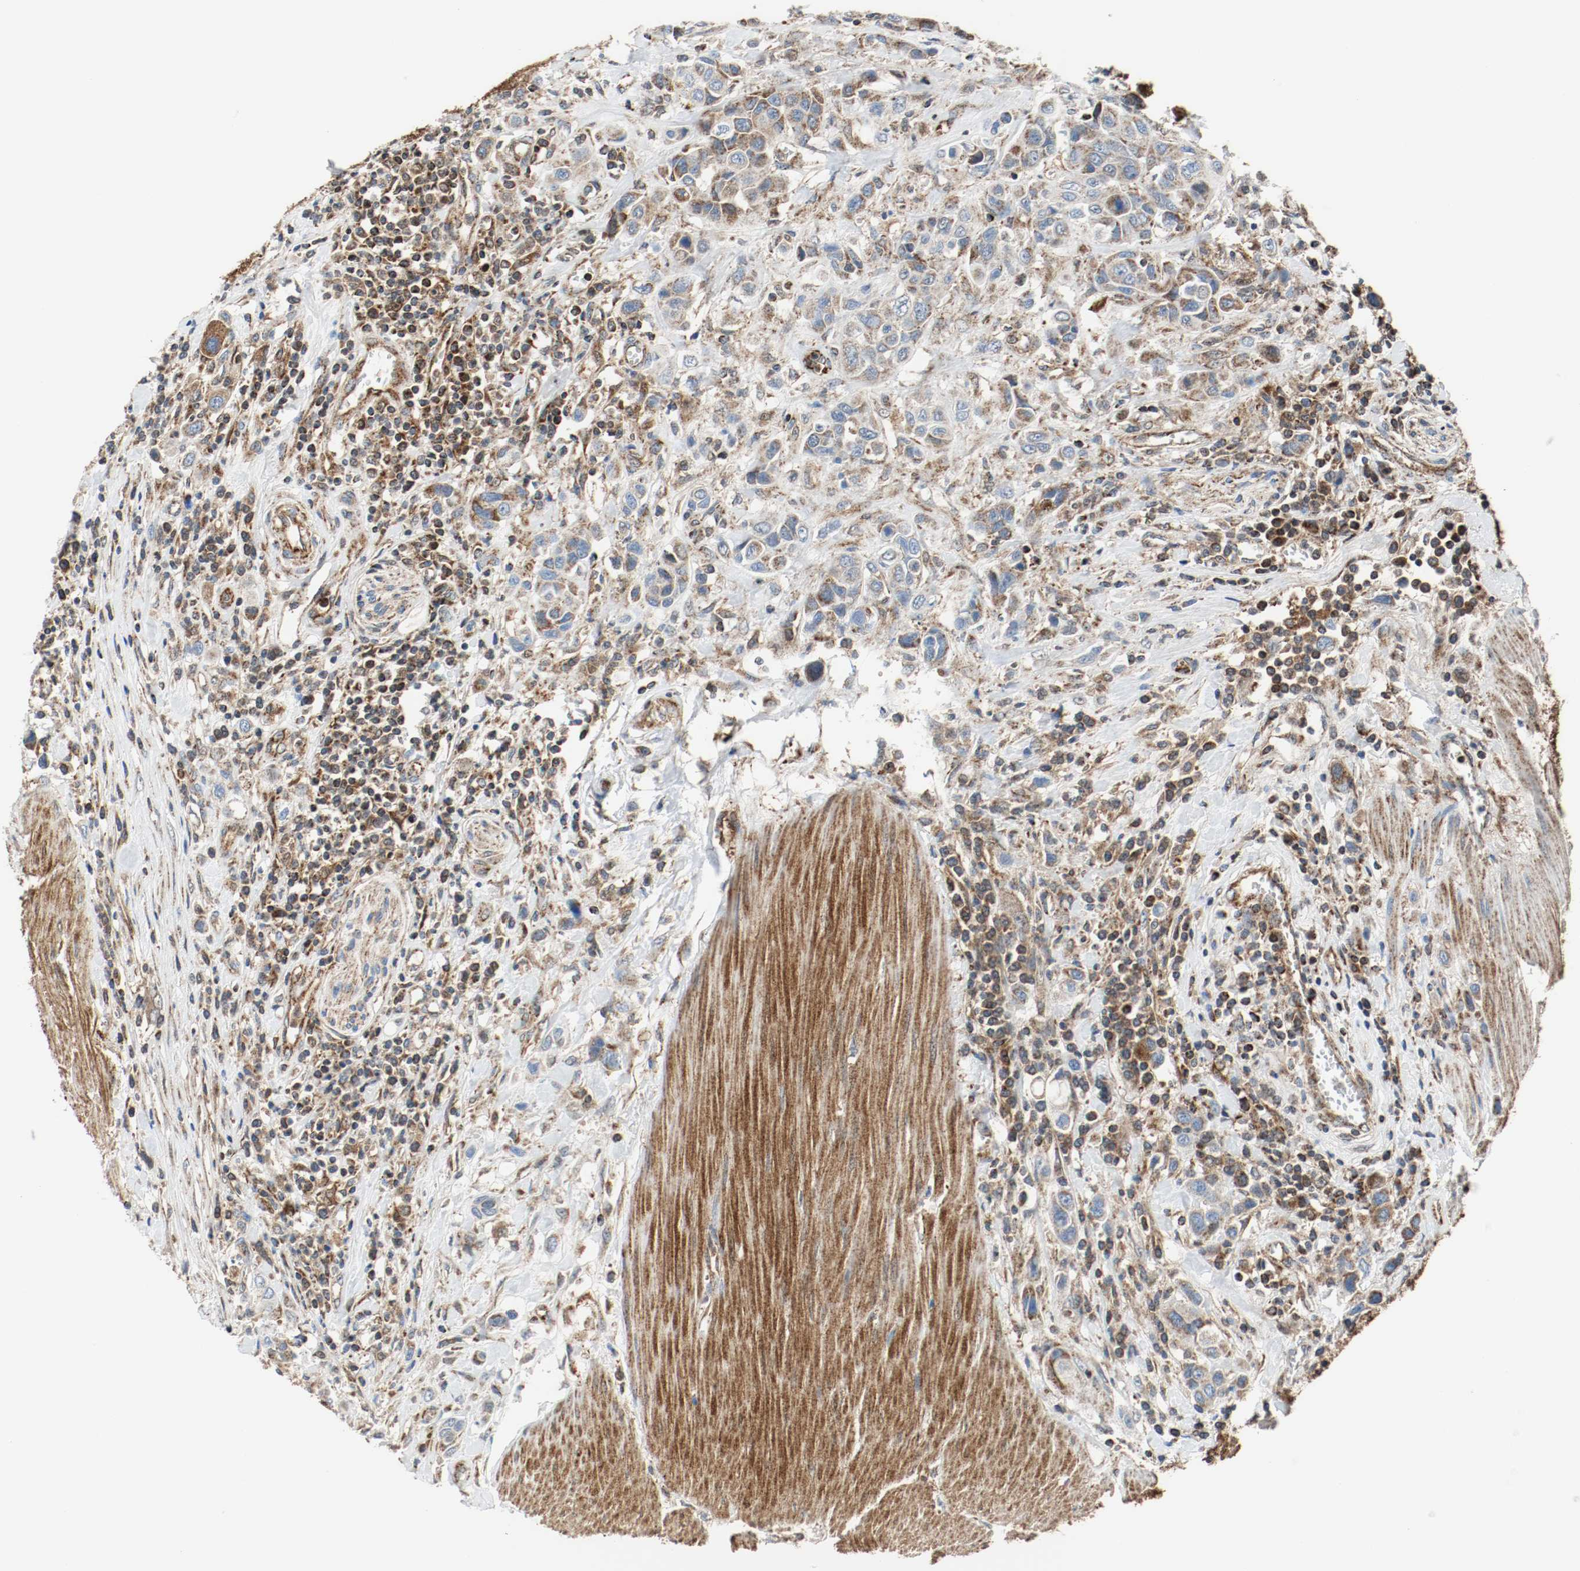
{"staining": {"intensity": "moderate", "quantity": ">75%", "location": "cytoplasmic/membranous"}, "tissue": "urothelial cancer", "cell_type": "Tumor cells", "image_type": "cancer", "snomed": [{"axis": "morphology", "description": "Urothelial carcinoma, High grade"}, {"axis": "topography", "description": "Urinary bladder"}], "caption": "Protein expression analysis of urothelial cancer reveals moderate cytoplasmic/membranous positivity in about >75% of tumor cells.", "gene": "TXNRD1", "patient": {"sex": "male", "age": 50}}